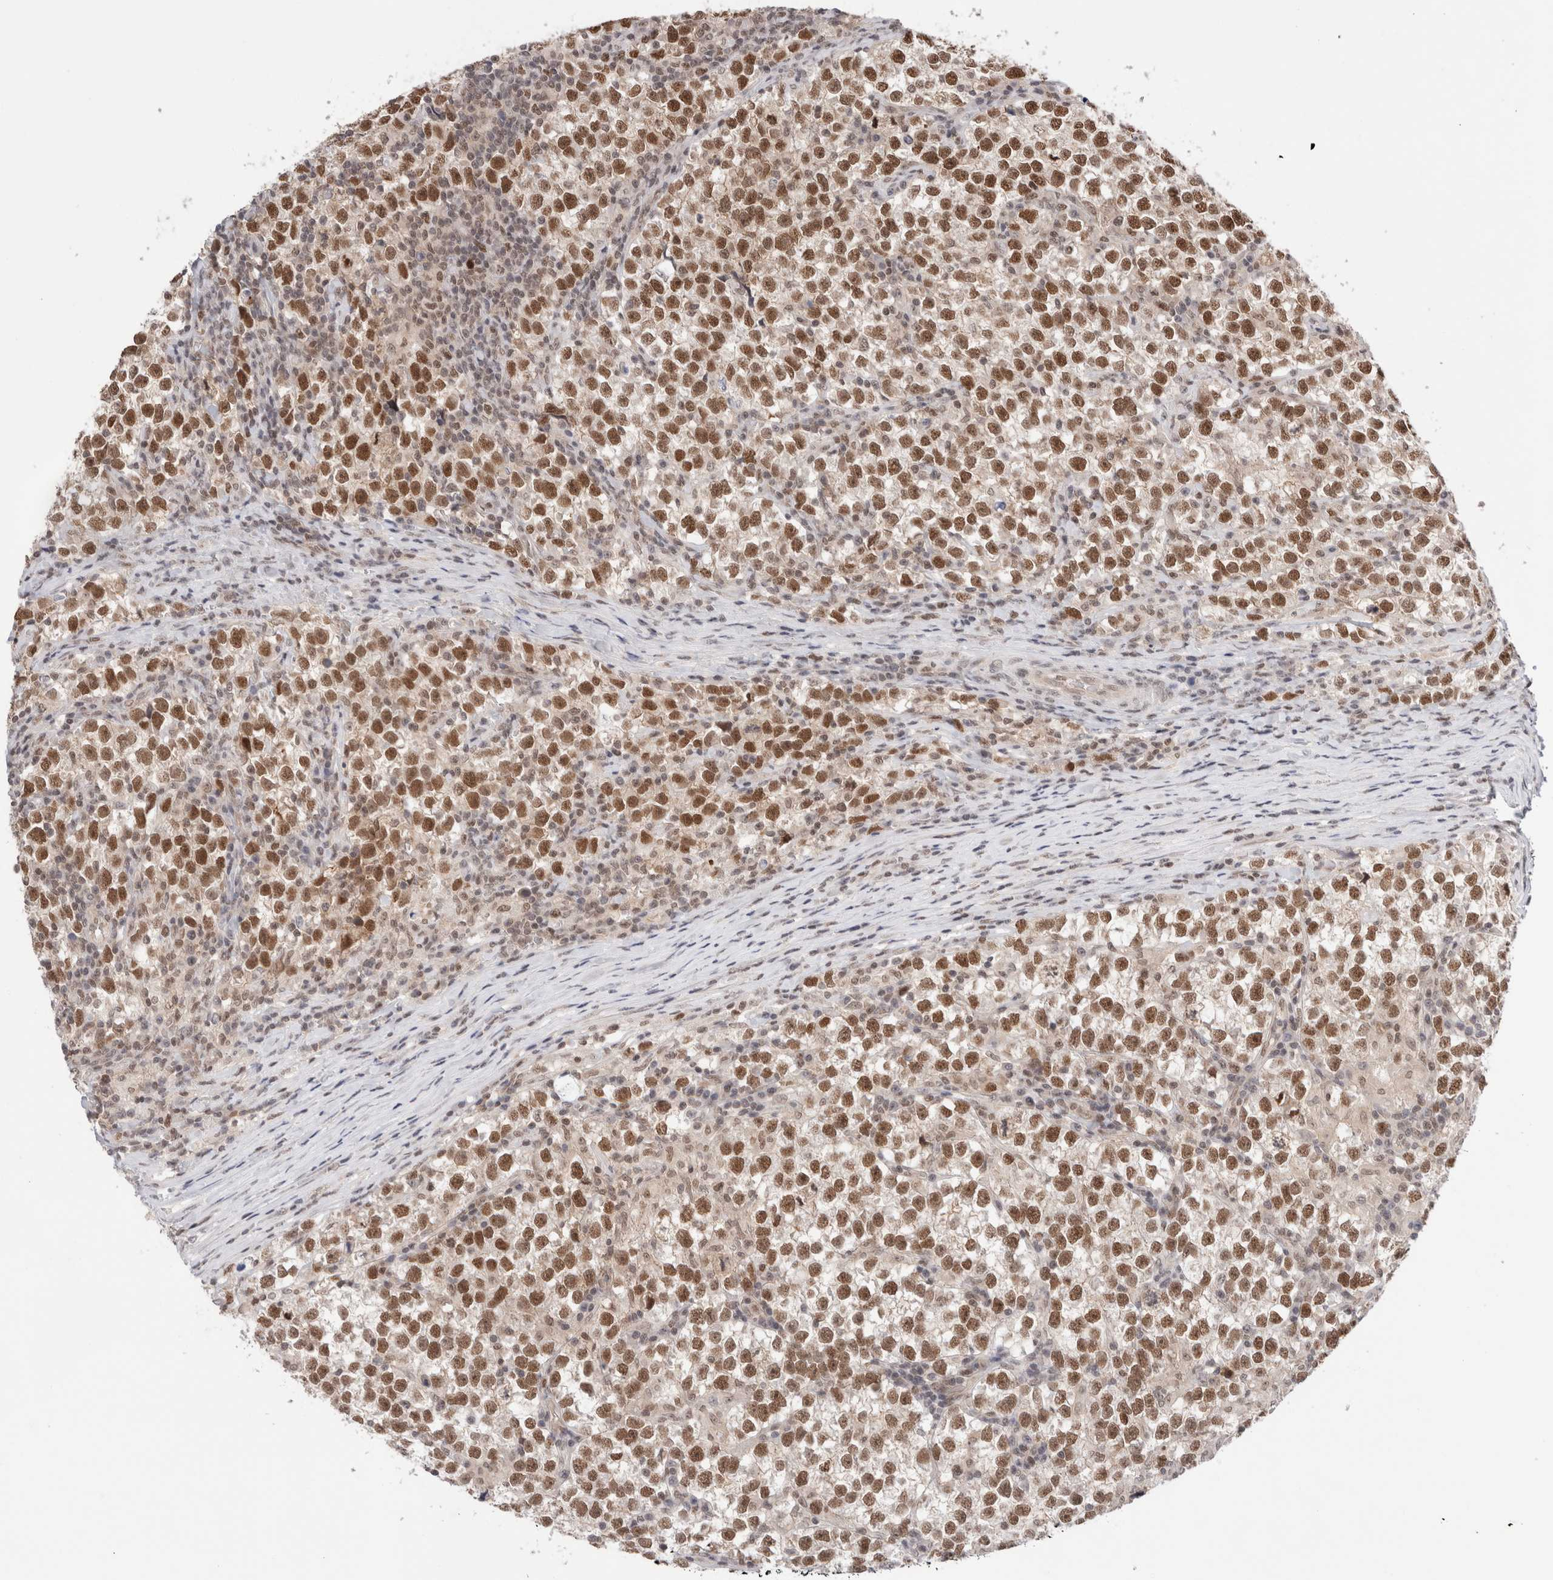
{"staining": {"intensity": "moderate", "quantity": ">75%", "location": "nuclear"}, "tissue": "testis cancer", "cell_type": "Tumor cells", "image_type": "cancer", "snomed": [{"axis": "morphology", "description": "Normal tissue, NOS"}, {"axis": "morphology", "description": "Seminoma, NOS"}, {"axis": "topography", "description": "Testis"}], "caption": "Tumor cells demonstrate moderate nuclear staining in approximately >75% of cells in testis seminoma.", "gene": "GATAD2A", "patient": {"sex": "male", "age": 43}}